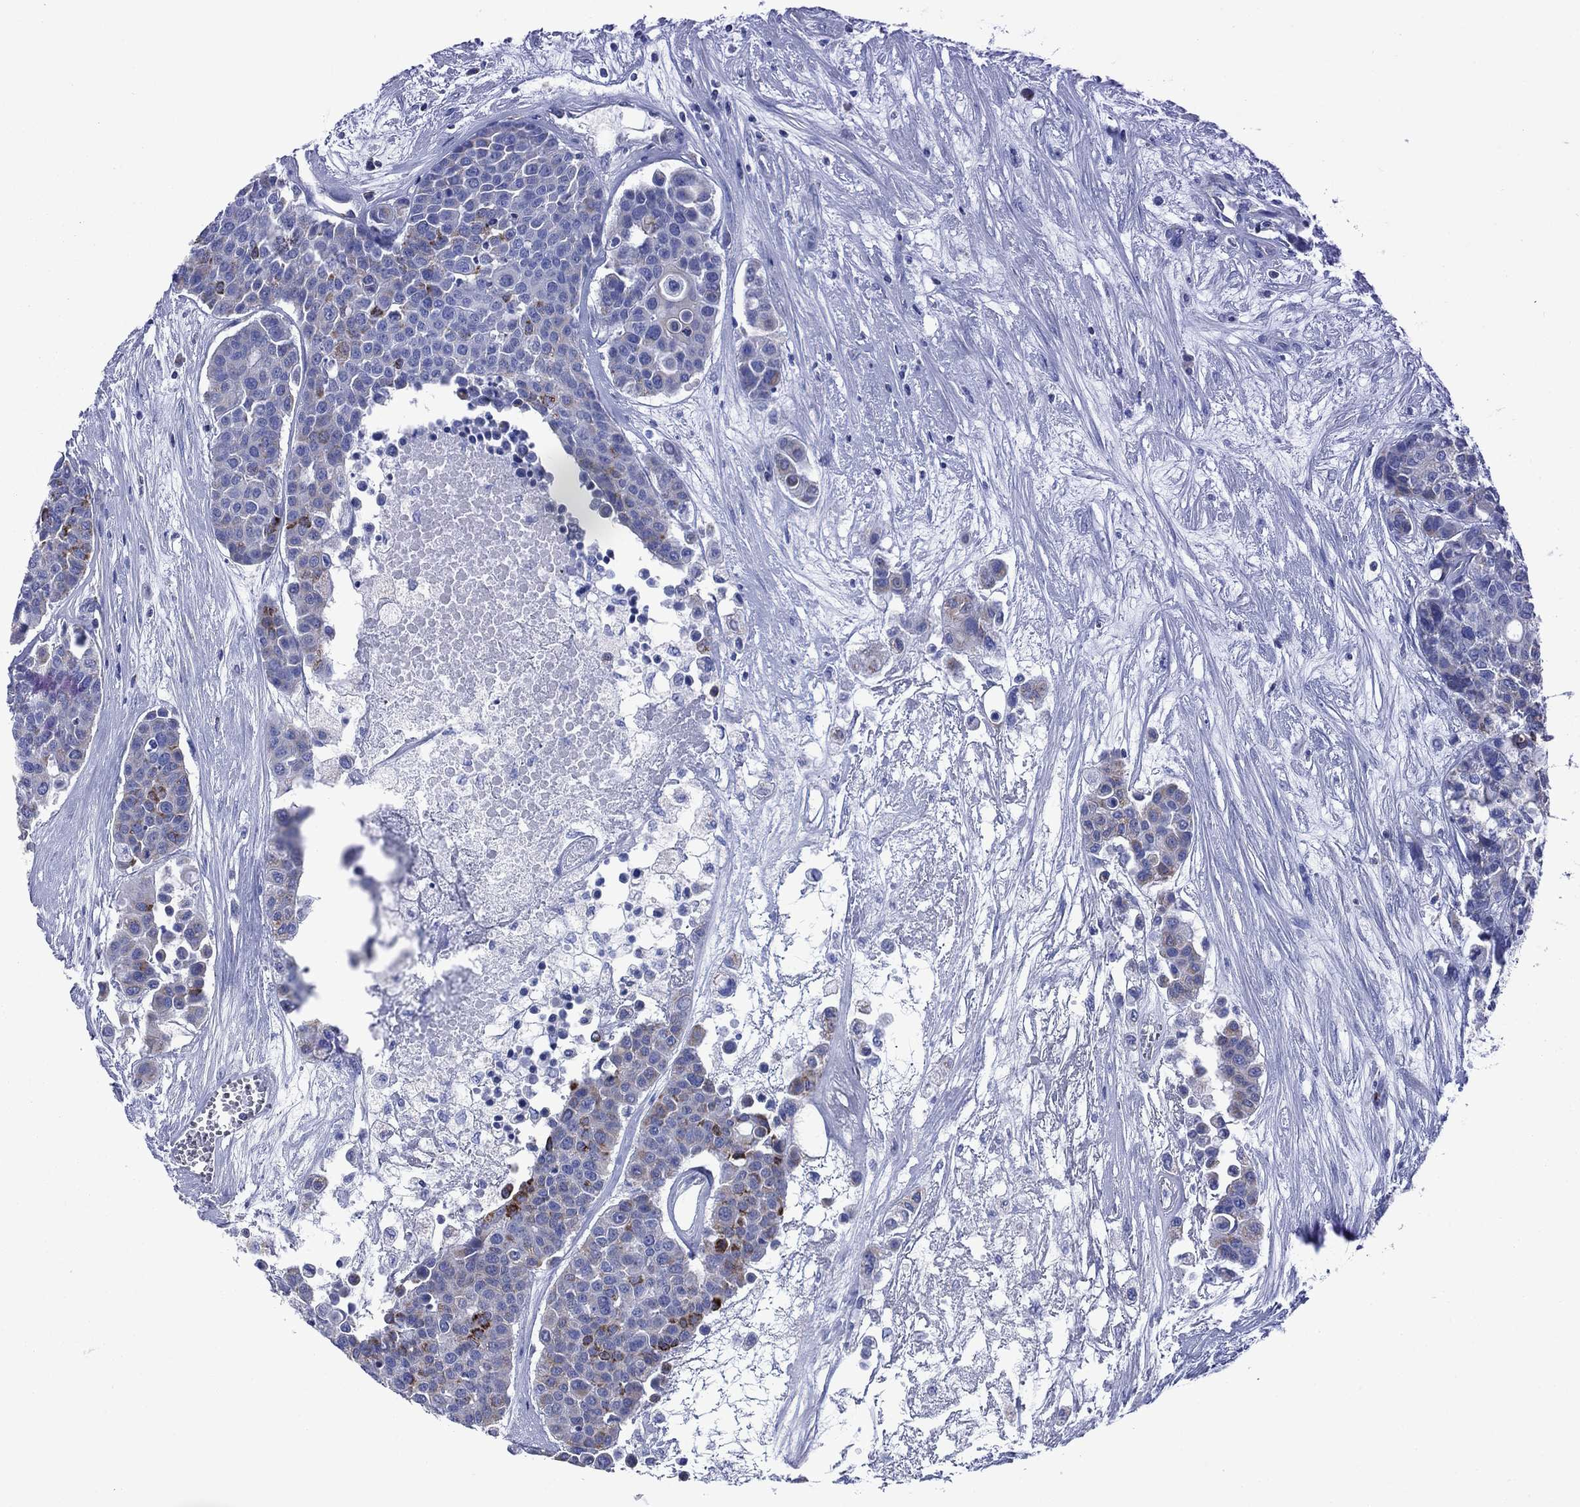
{"staining": {"intensity": "moderate", "quantity": "<25%", "location": "cytoplasmic/membranous"}, "tissue": "carcinoid", "cell_type": "Tumor cells", "image_type": "cancer", "snomed": [{"axis": "morphology", "description": "Carcinoid, malignant, NOS"}, {"axis": "topography", "description": "Colon"}], "caption": "Immunohistochemistry histopathology image of human carcinoid stained for a protein (brown), which reveals low levels of moderate cytoplasmic/membranous staining in approximately <25% of tumor cells.", "gene": "ACADSB", "patient": {"sex": "male", "age": 81}}